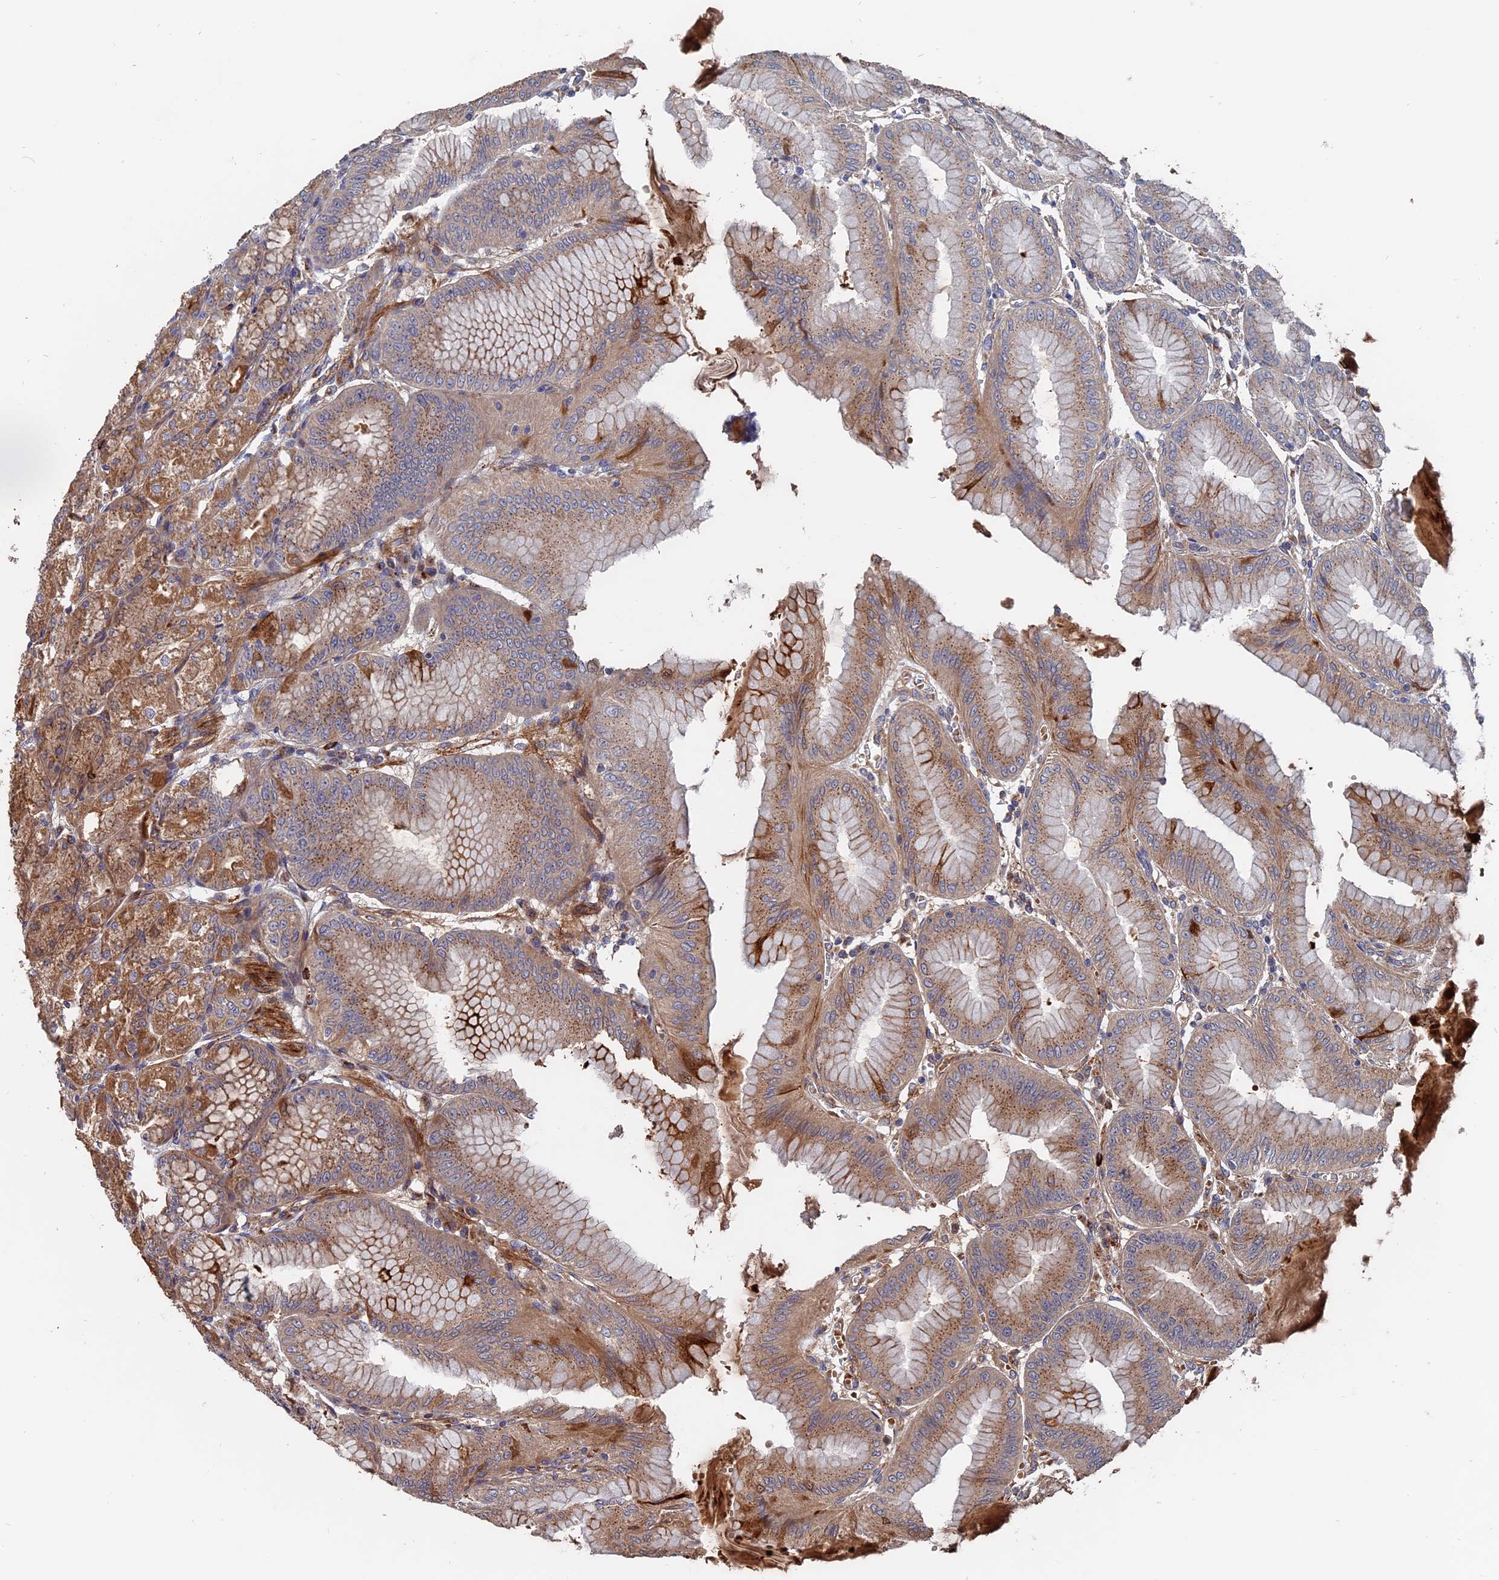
{"staining": {"intensity": "moderate", "quantity": "25%-75%", "location": "cytoplasmic/membranous"}, "tissue": "stomach", "cell_type": "Glandular cells", "image_type": "normal", "snomed": [{"axis": "morphology", "description": "Normal tissue, NOS"}, {"axis": "topography", "description": "Stomach, lower"}], "caption": "Glandular cells demonstrate moderate cytoplasmic/membranous positivity in approximately 25%-75% of cells in benign stomach.", "gene": "TRAPPC2L", "patient": {"sex": "male", "age": 71}}